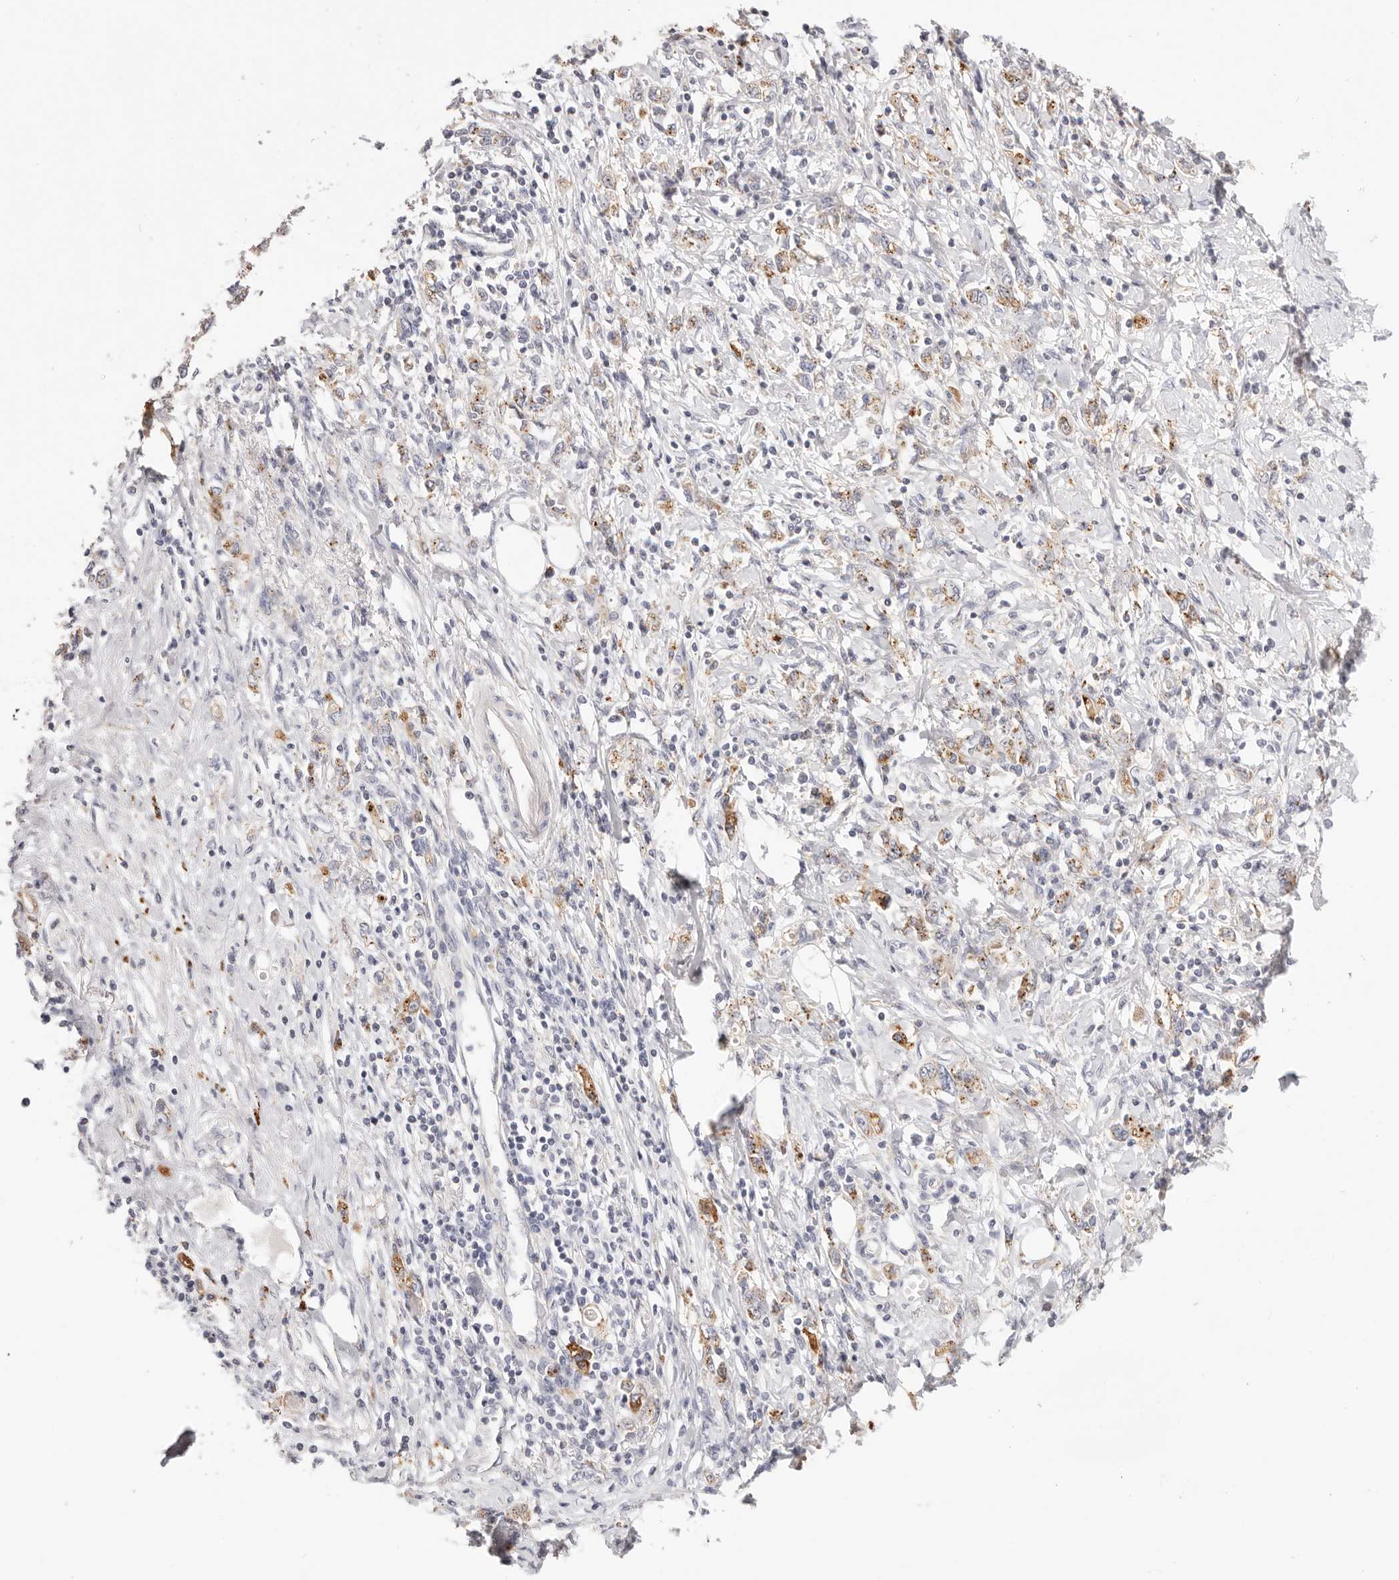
{"staining": {"intensity": "moderate", "quantity": "<25%", "location": "cytoplasmic/membranous"}, "tissue": "stomach cancer", "cell_type": "Tumor cells", "image_type": "cancer", "snomed": [{"axis": "morphology", "description": "Adenocarcinoma, NOS"}, {"axis": "topography", "description": "Stomach"}], "caption": "IHC image of neoplastic tissue: human stomach cancer stained using immunohistochemistry demonstrates low levels of moderate protein expression localized specifically in the cytoplasmic/membranous of tumor cells, appearing as a cytoplasmic/membranous brown color.", "gene": "STKLD1", "patient": {"sex": "female", "age": 76}}